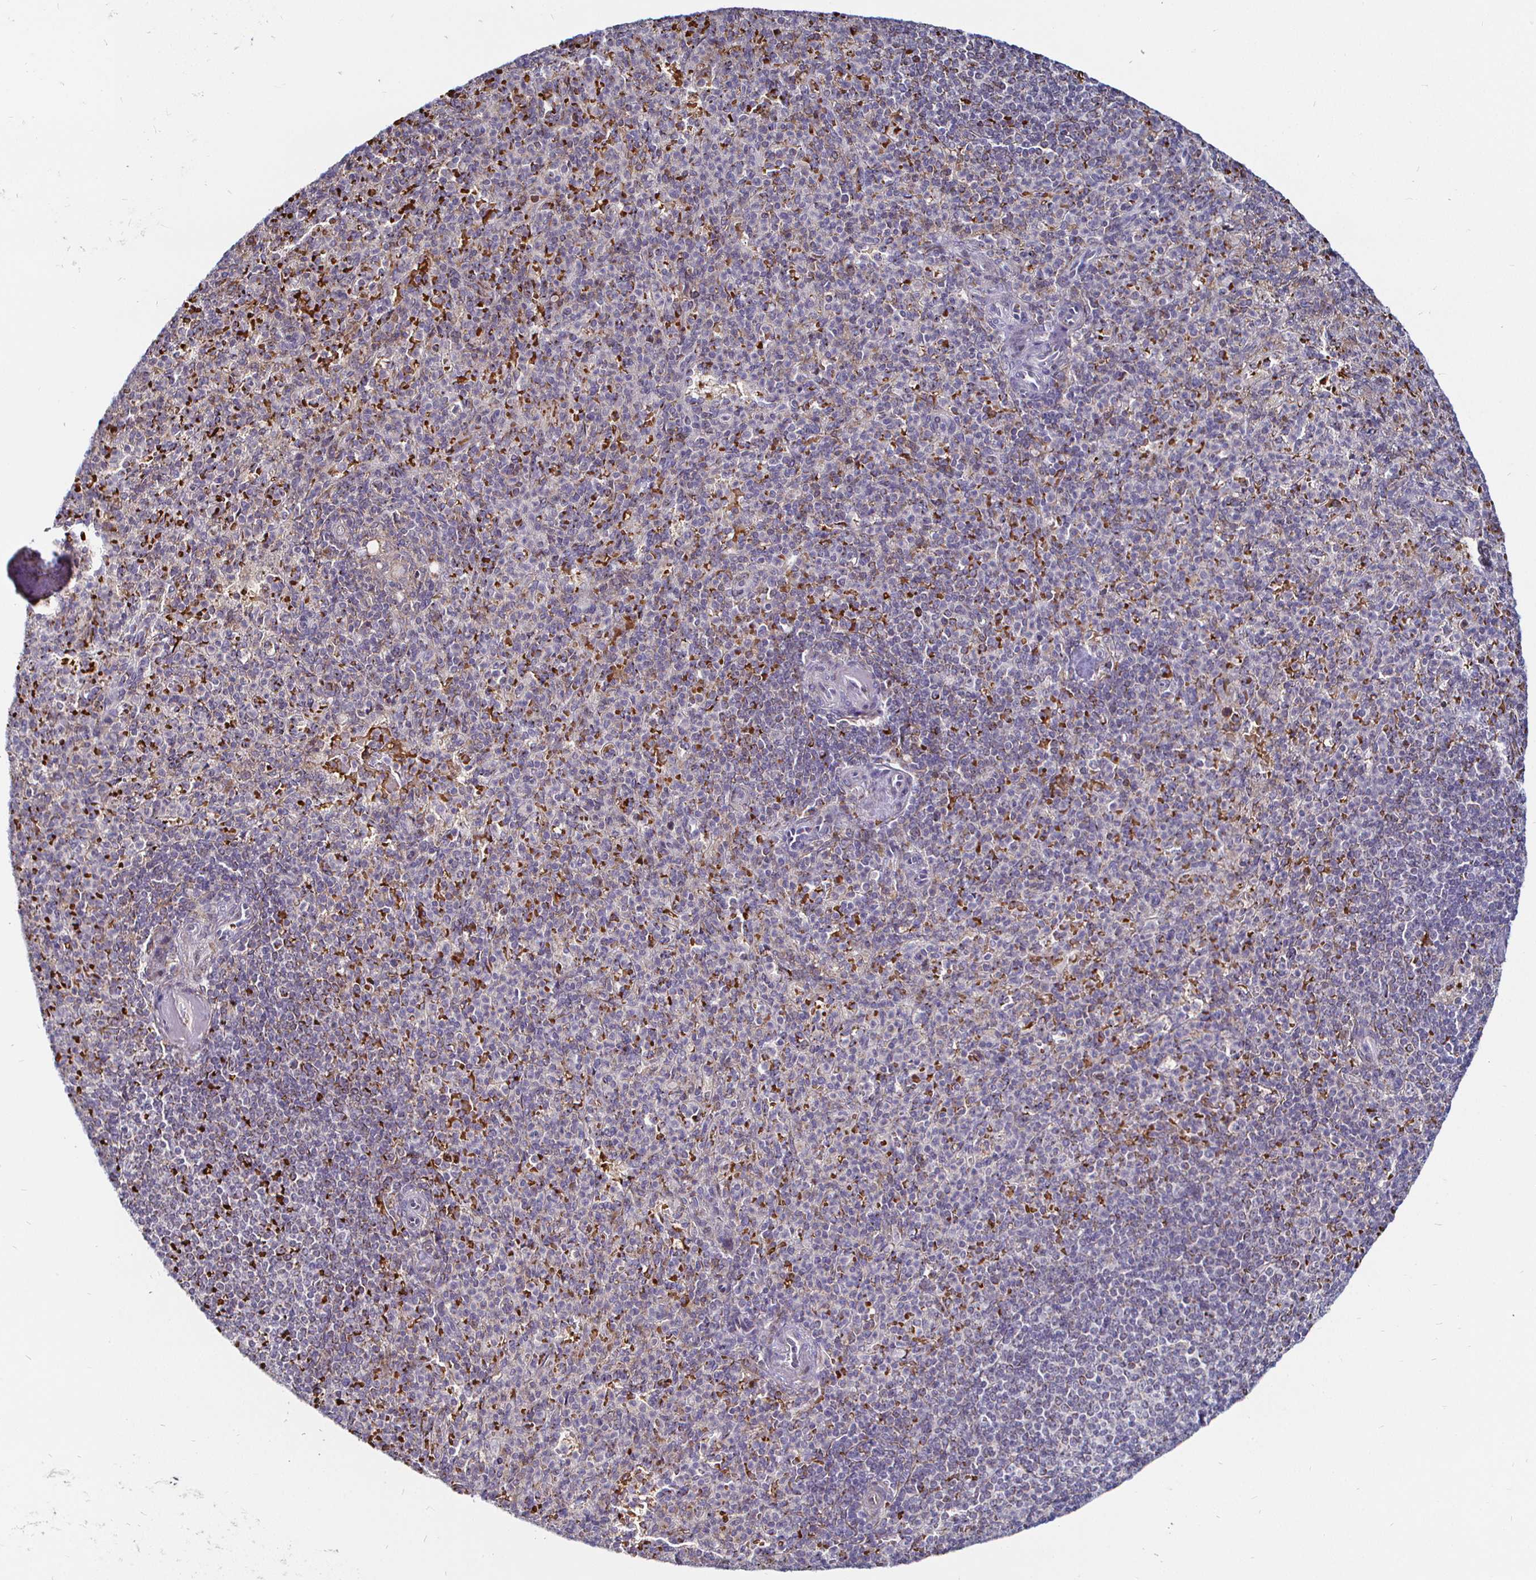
{"staining": {"intensity": "strong", "quantity": "<25%", "location": "cytoplasmic/membranous"}, "tissue": "spleen", "cell_type": "Cells in red pulp", "image_type": "normal", "snomed": [{"axis": "morphology", "description": "Normal tissue, NOS"}, {"axis": "topography", "description": "Spleen"}], "caption": "A micrograph of spleen stained for a protein demonstrates strong cytoplasmic/membranous brown staining in cells in red pulp.", "gene": "ATG3", "patient": {"sex": "female", "age": 74}}